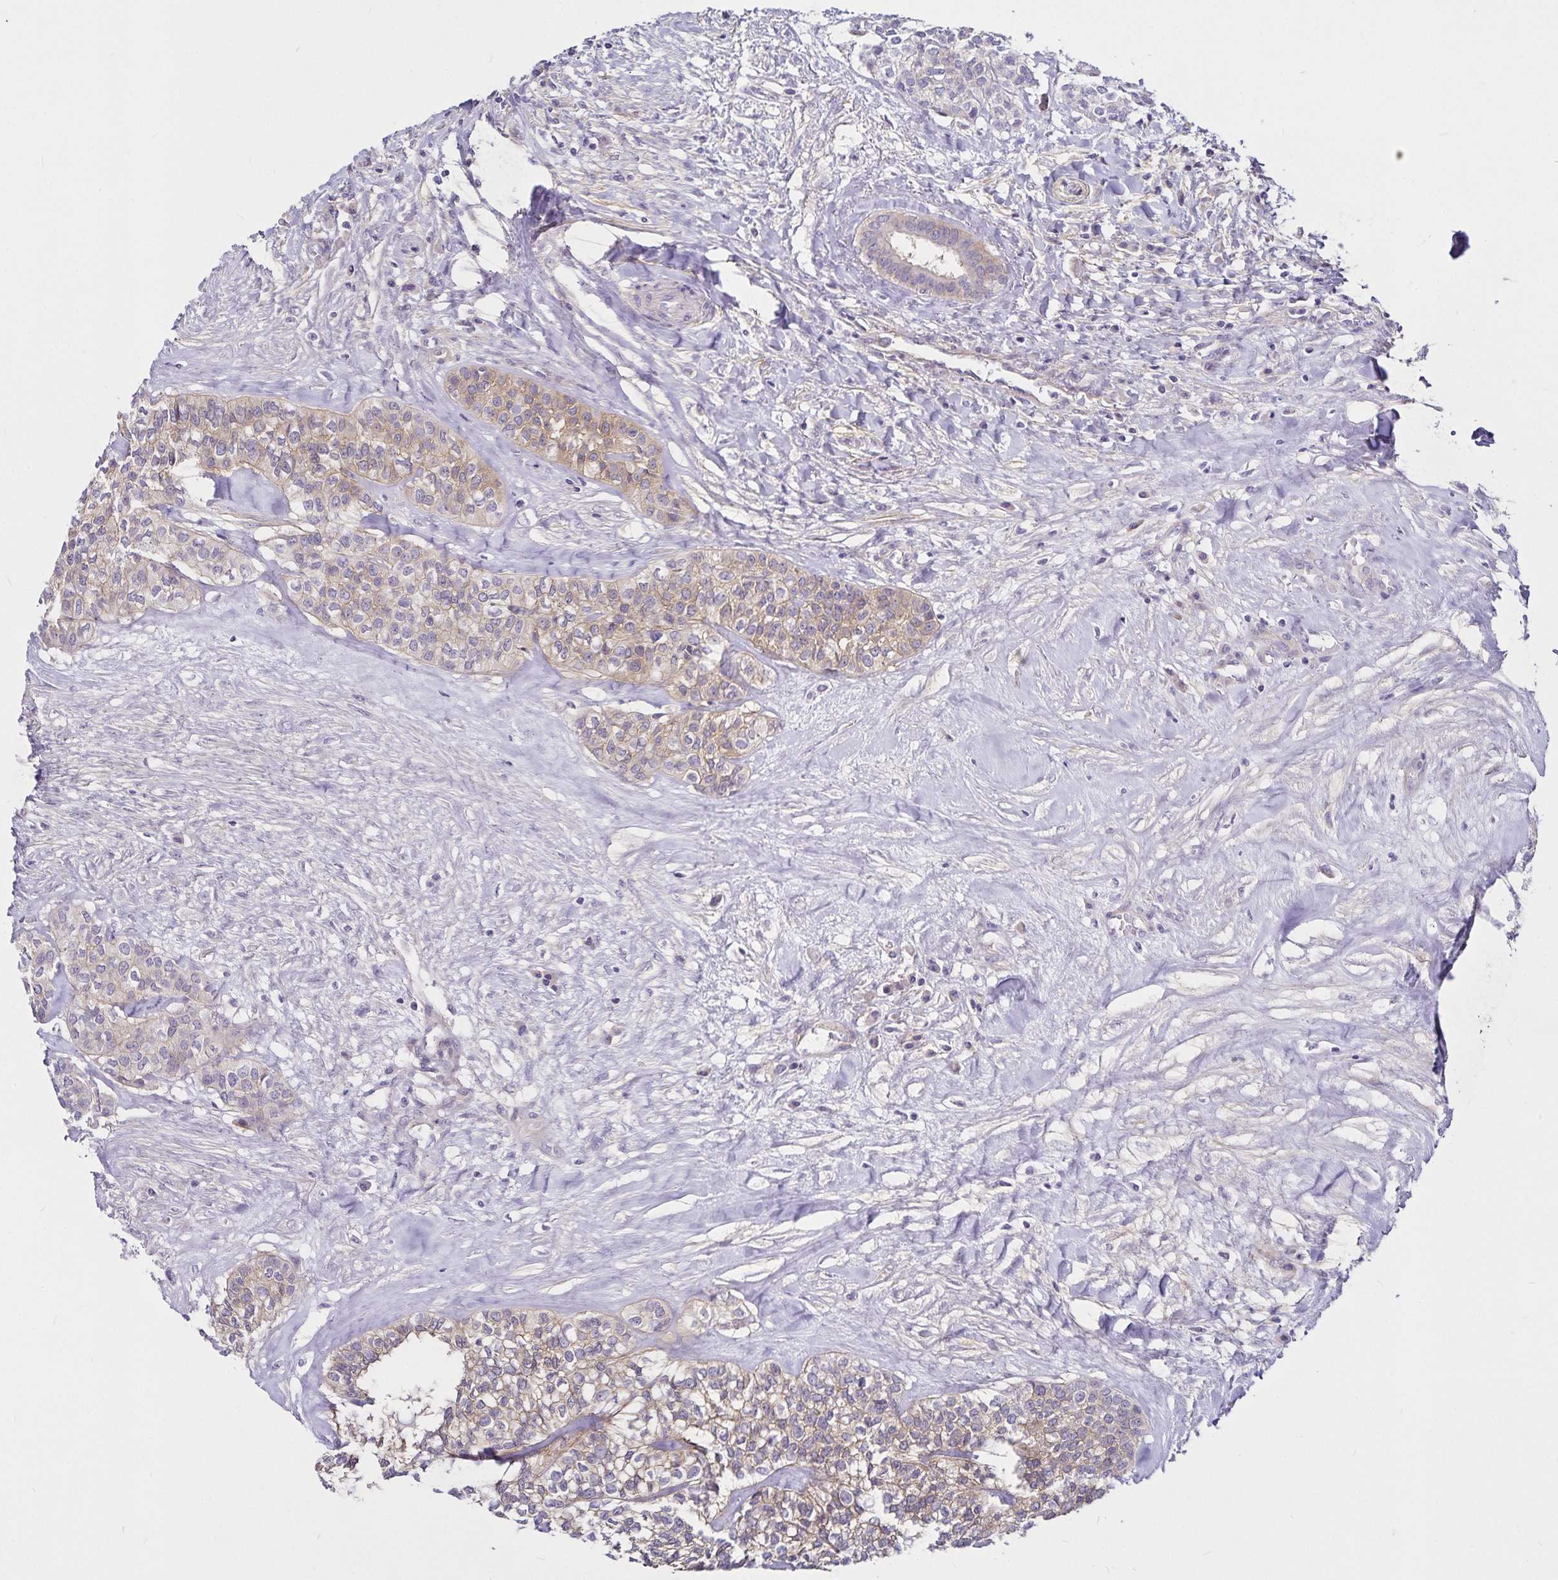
{"staining": {"intensity": "weak", "quantity": "25%-75%", "location": "cytoplasmic/membranous"}, "tissue": "head and neck cancer", "cell_type": "Tumor cells", "image_type": "cancer", "snomed": [{"axis": "morphology", "description": "Adenocarcinoma, NOS"}, {"axis": "topography", "description": "Head-Neck"}], "caption": "DAB (3,3'-diaminobenzidine) immunohistochemical staining of head and neck adenocarcinoma reveals weak cytoplasmic/membranous protein positivity in about 25%-75% of tumor cells. The staining was performed using DAB, with brown indicating positive protein expression. Nuclei are stained blue with hematoxylin.", "gene": "GNG12", "patient": {"sex": "male", "age": 81}}